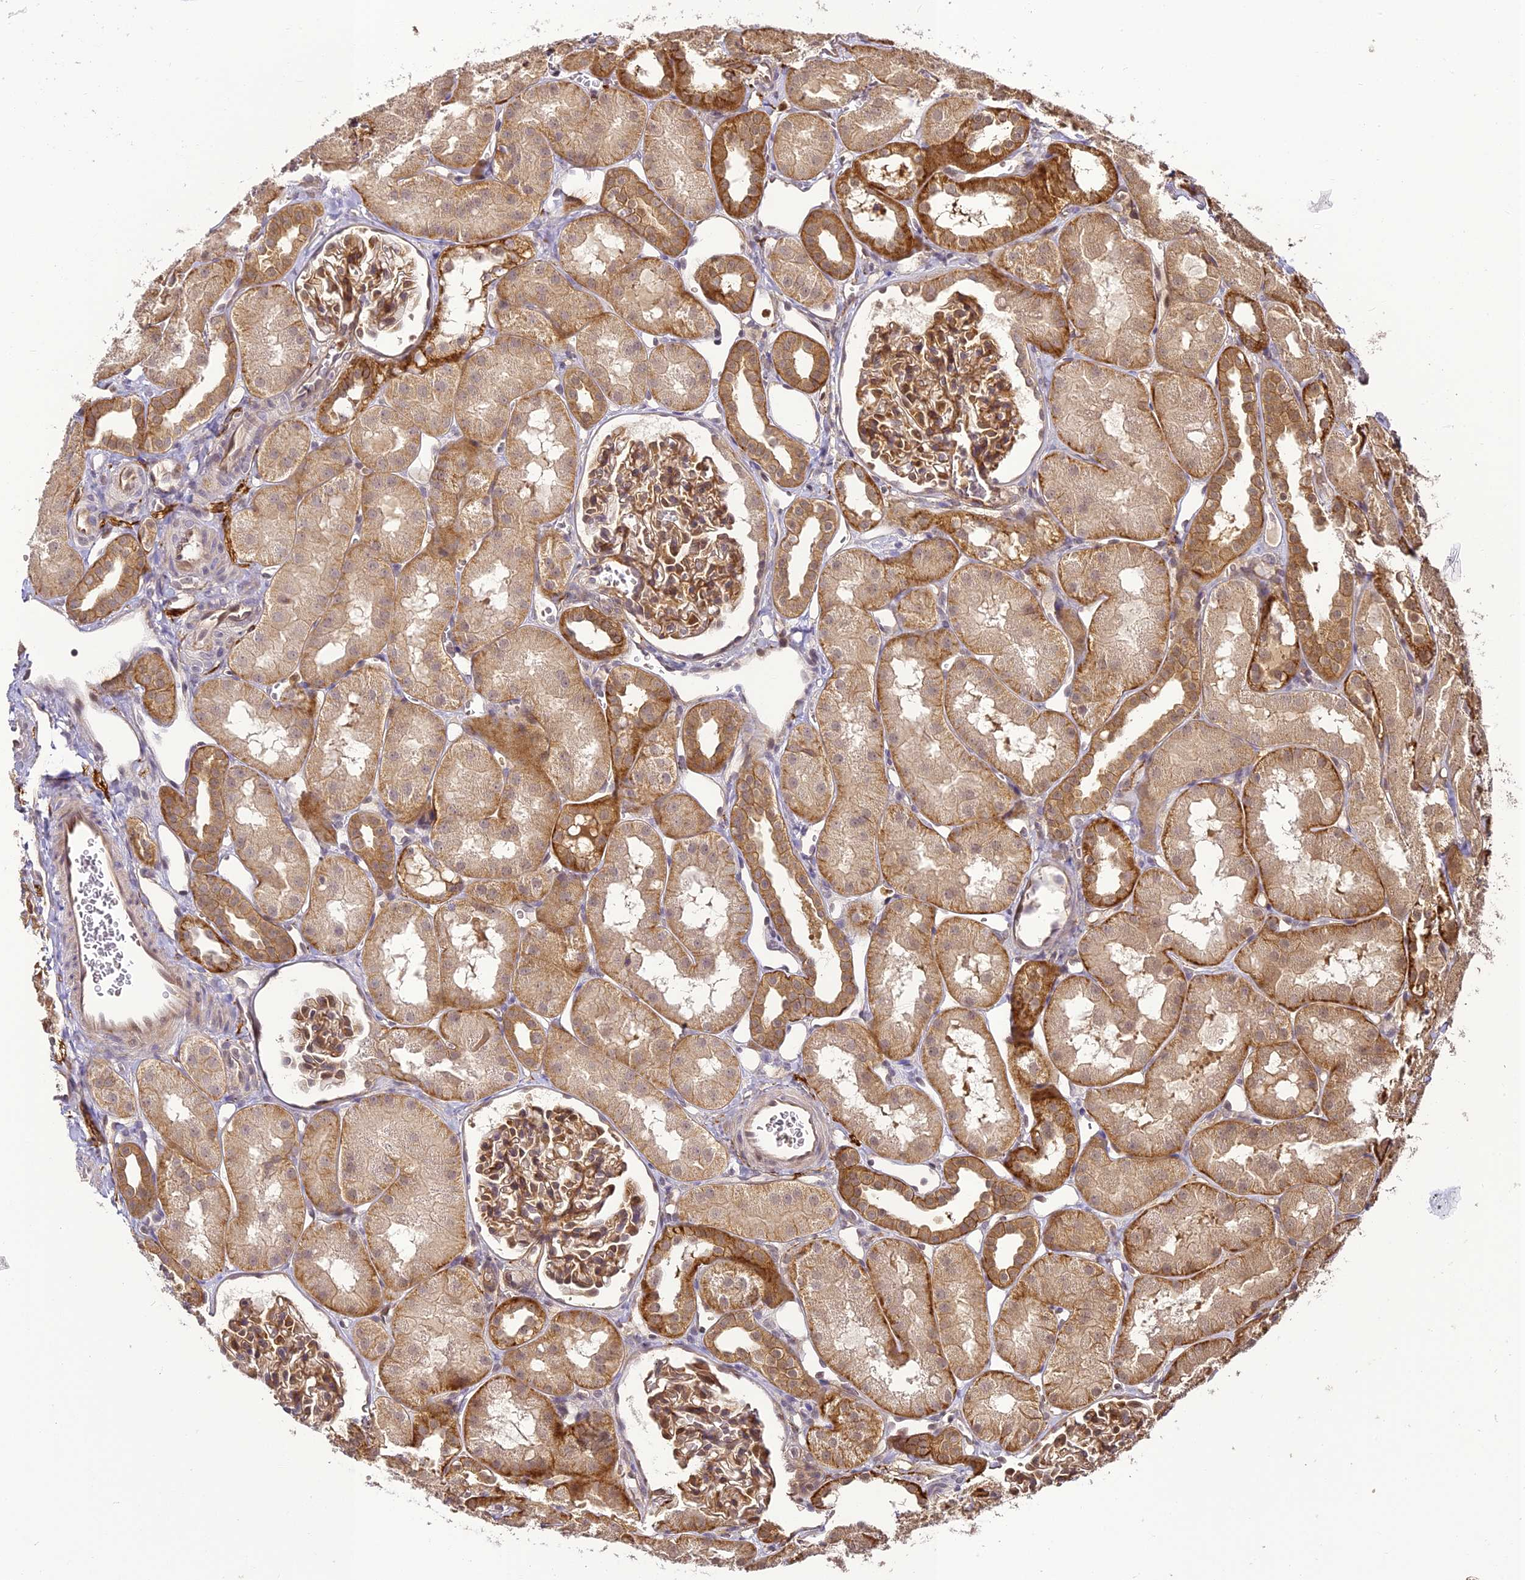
{"staining": {"intensity": "moderate", "quantity": ">75%", "location": "cytoplasmic/membranous"}, "tissue": "kidney", "cell_type": "Cells in glomeruli", "image_type": "normal", "snomed": [{"axis": "morphology", "description": "Normal tissue, NOS"}, {"axis": "topography", "description": "Kidney"}, {"axis": "topography", "description": "Urinary bladder"}], "caption": "This image reveals immunohistochemistry (IHC) staining of normal human kidney, with medium moderate cytoplasmic/membranous positivity in about >75% of cells in glomeruli.", "gene": "BCDIN3D", "patient": {"sex": "male", "age": 16}}